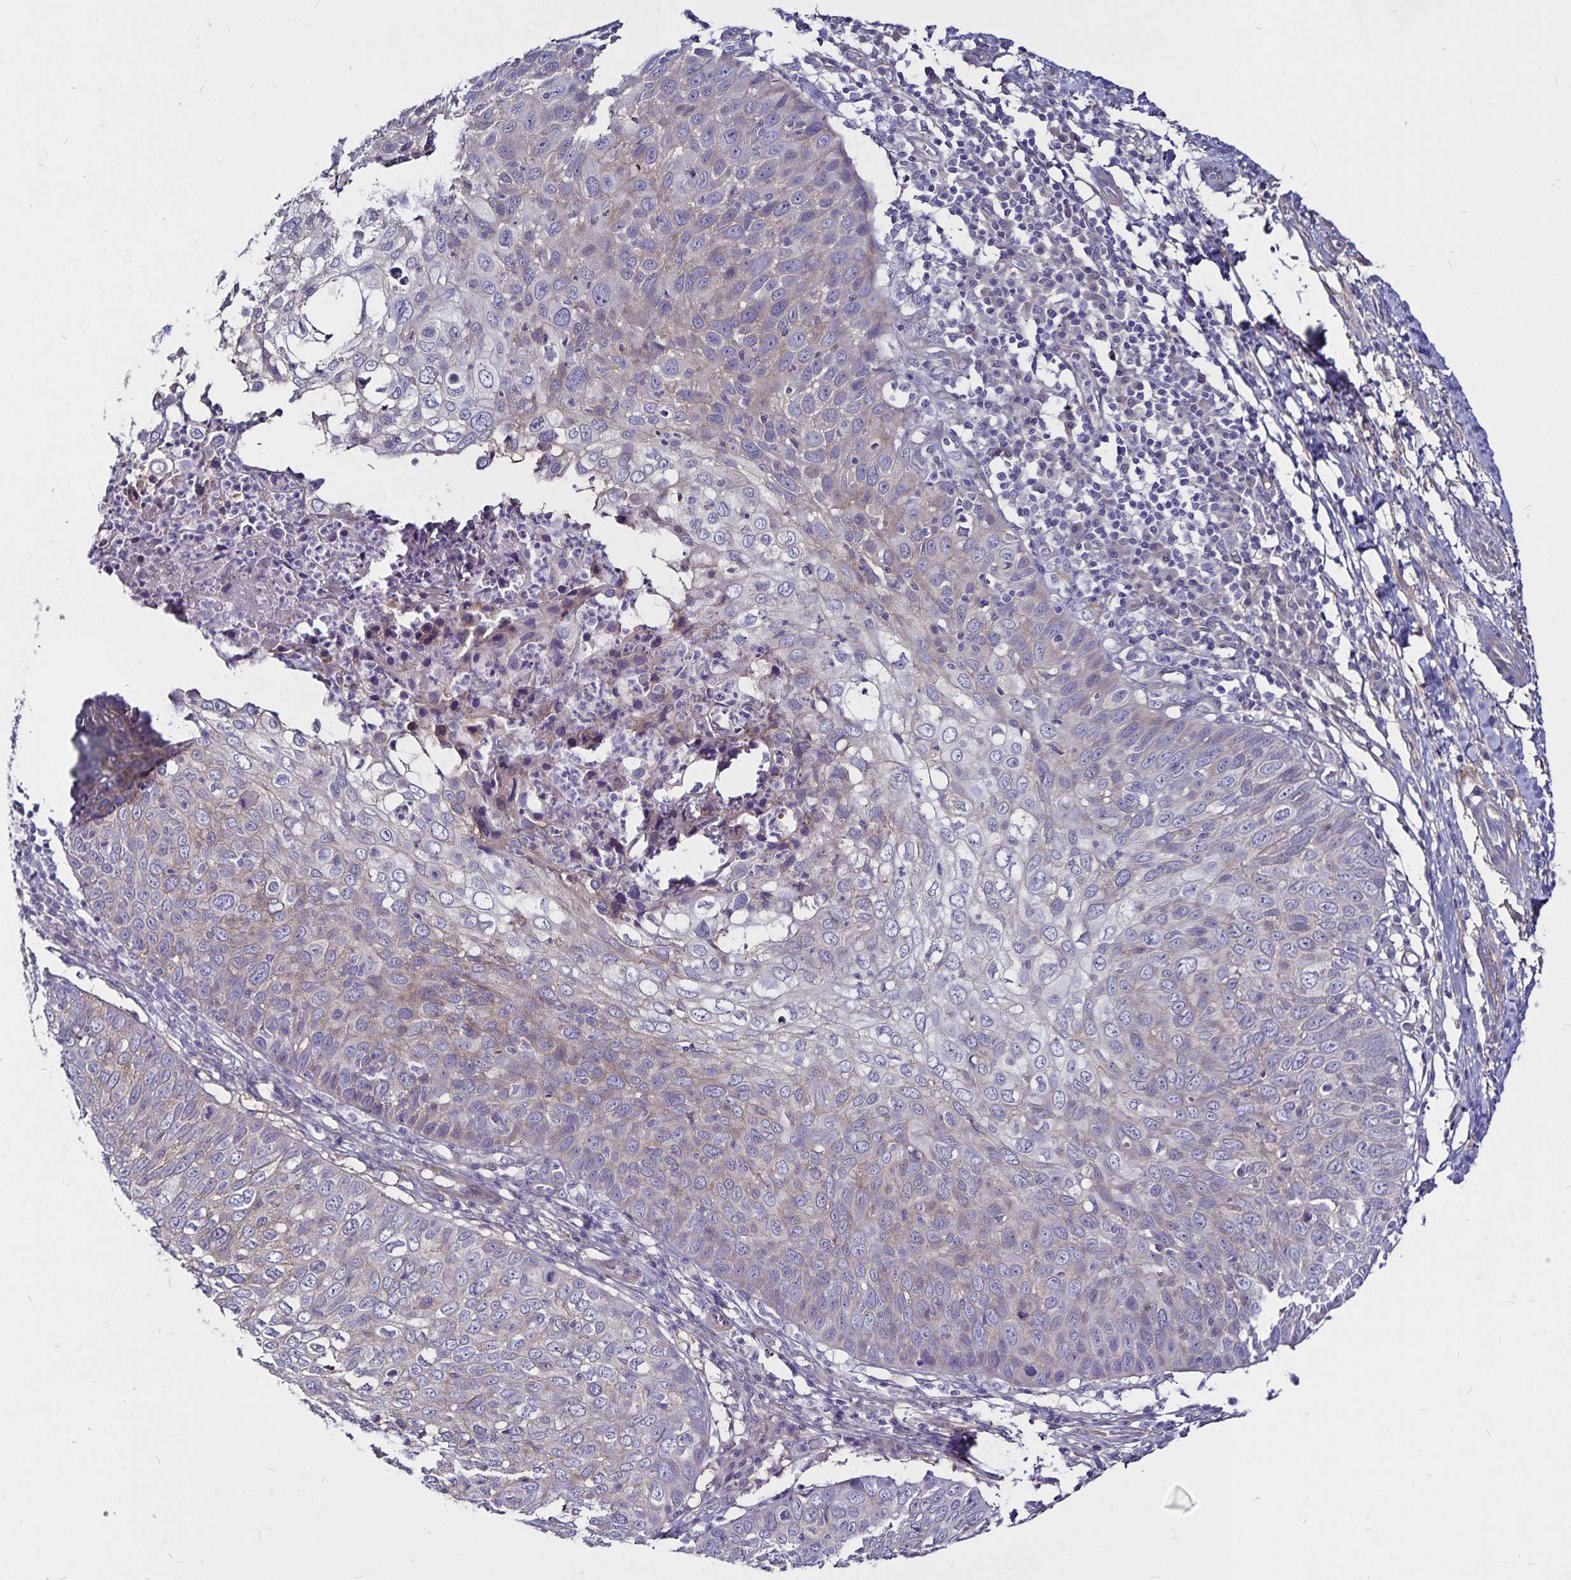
{"staining": {"intensity": "weak", "quantity": "<25%", "location": "cytoplasmic/membranous"}, "tissue": "skin cancer", "cell_type": "Tumor cells", "image_type": "cancer", "snomed": [{"axis": "morphology", "description": "Squamous cell carcinoma, NOS"}, {"axis": "topography", "description": "Skin"}], "caption": "An immunohistochemistry photomicrograph of squamous cell carcinoma (skin) is shown. There is no staining in tumor cells of squamous cell carcinoma (skin). The staining is performed using DAB (3,3'-diaminobenzidine) brown chromogen with nuclei counter-stained in using hematoxylin.", "gene": "GNG12", "patient": {"sex": "male", "age": 87}}